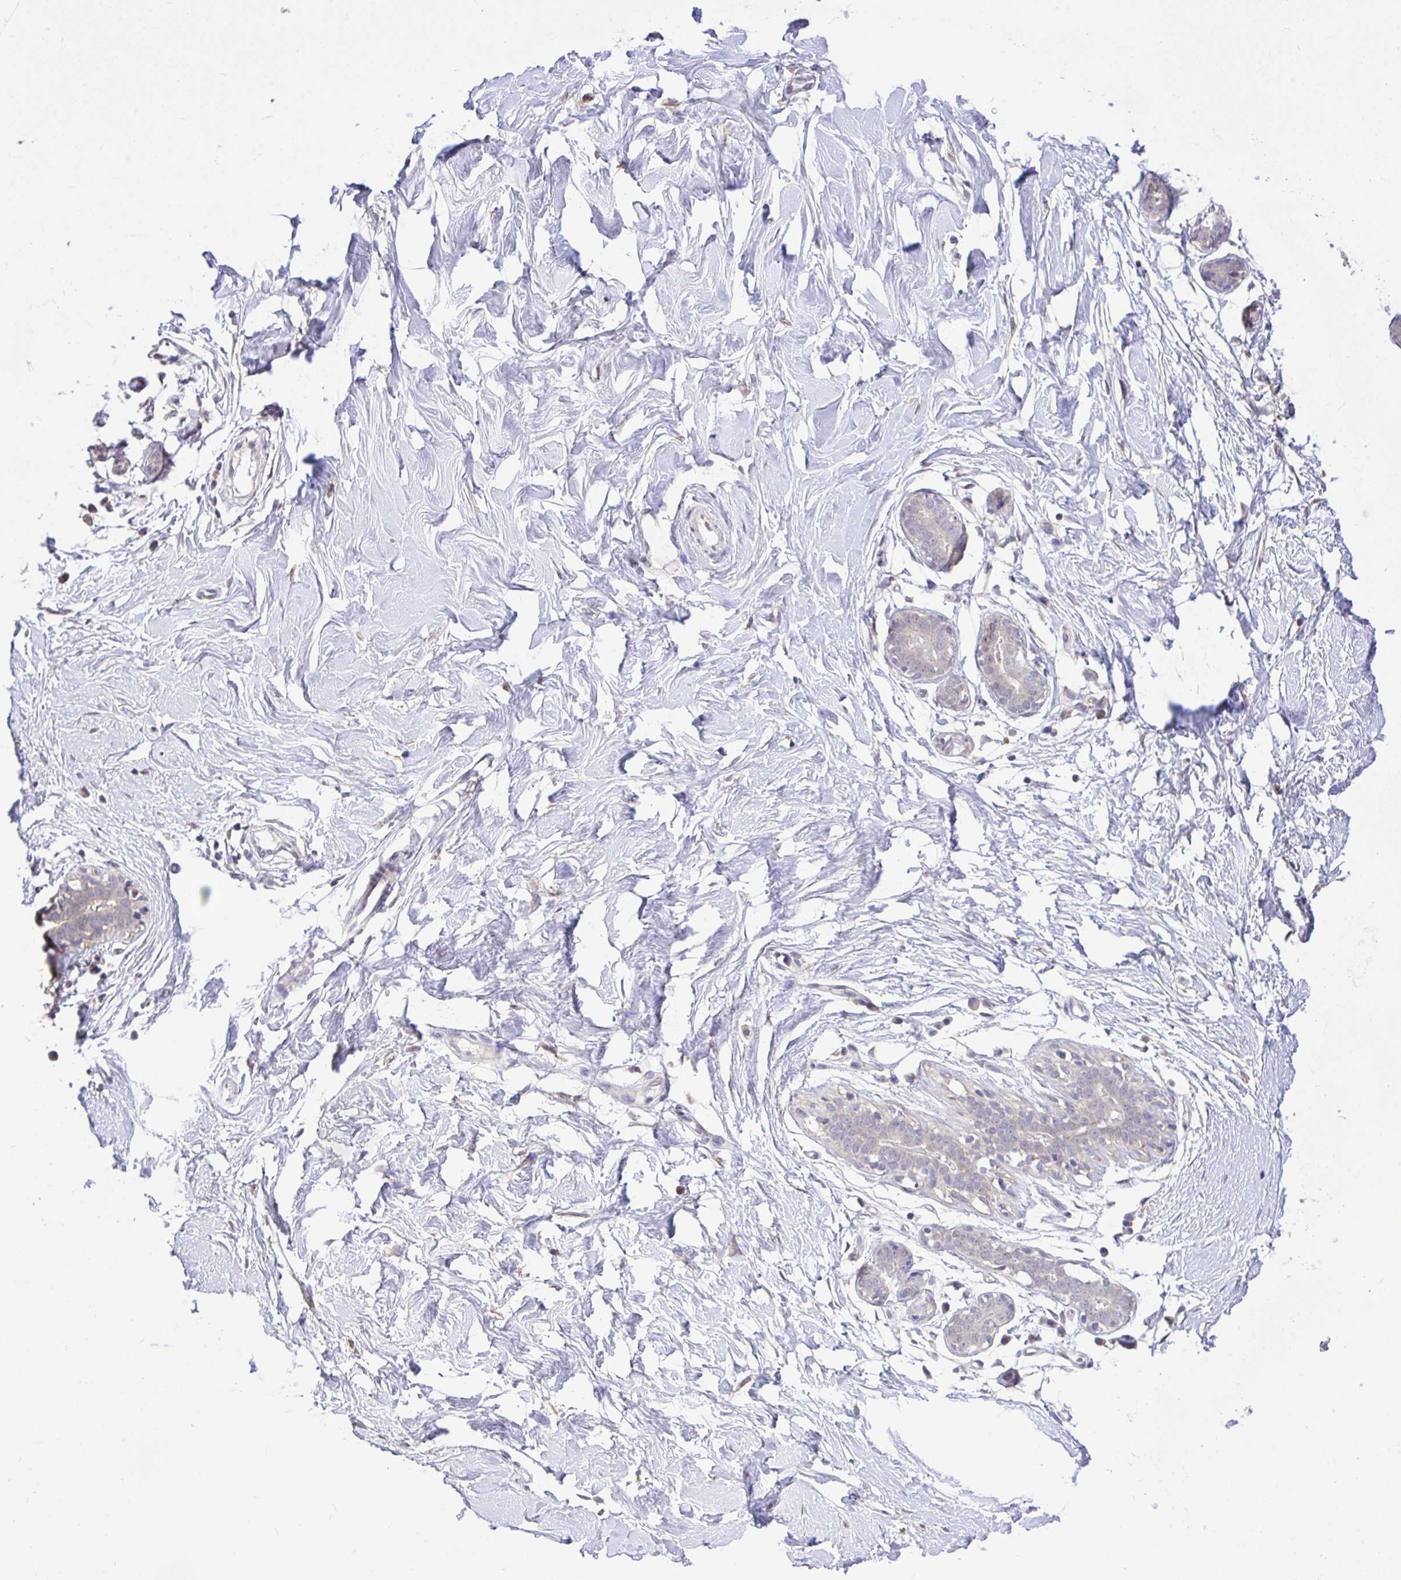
{"staining": {"intensity": "negative", "quantity": "none", "location": "none"}, "tissue": "breast", "cell_type": "Adipocytes", "image_type": "normal", "snomed": [{"axis": "morphology", "description": "Normal tissue, NOS"}, {"axis": "topography", "description": "Breast"}], "caption": "The immunohistochemistry image has no significant expression in adipocytes of breast.", "gene": "MPC2", "patient": {"sex": "female", "age": 27}}